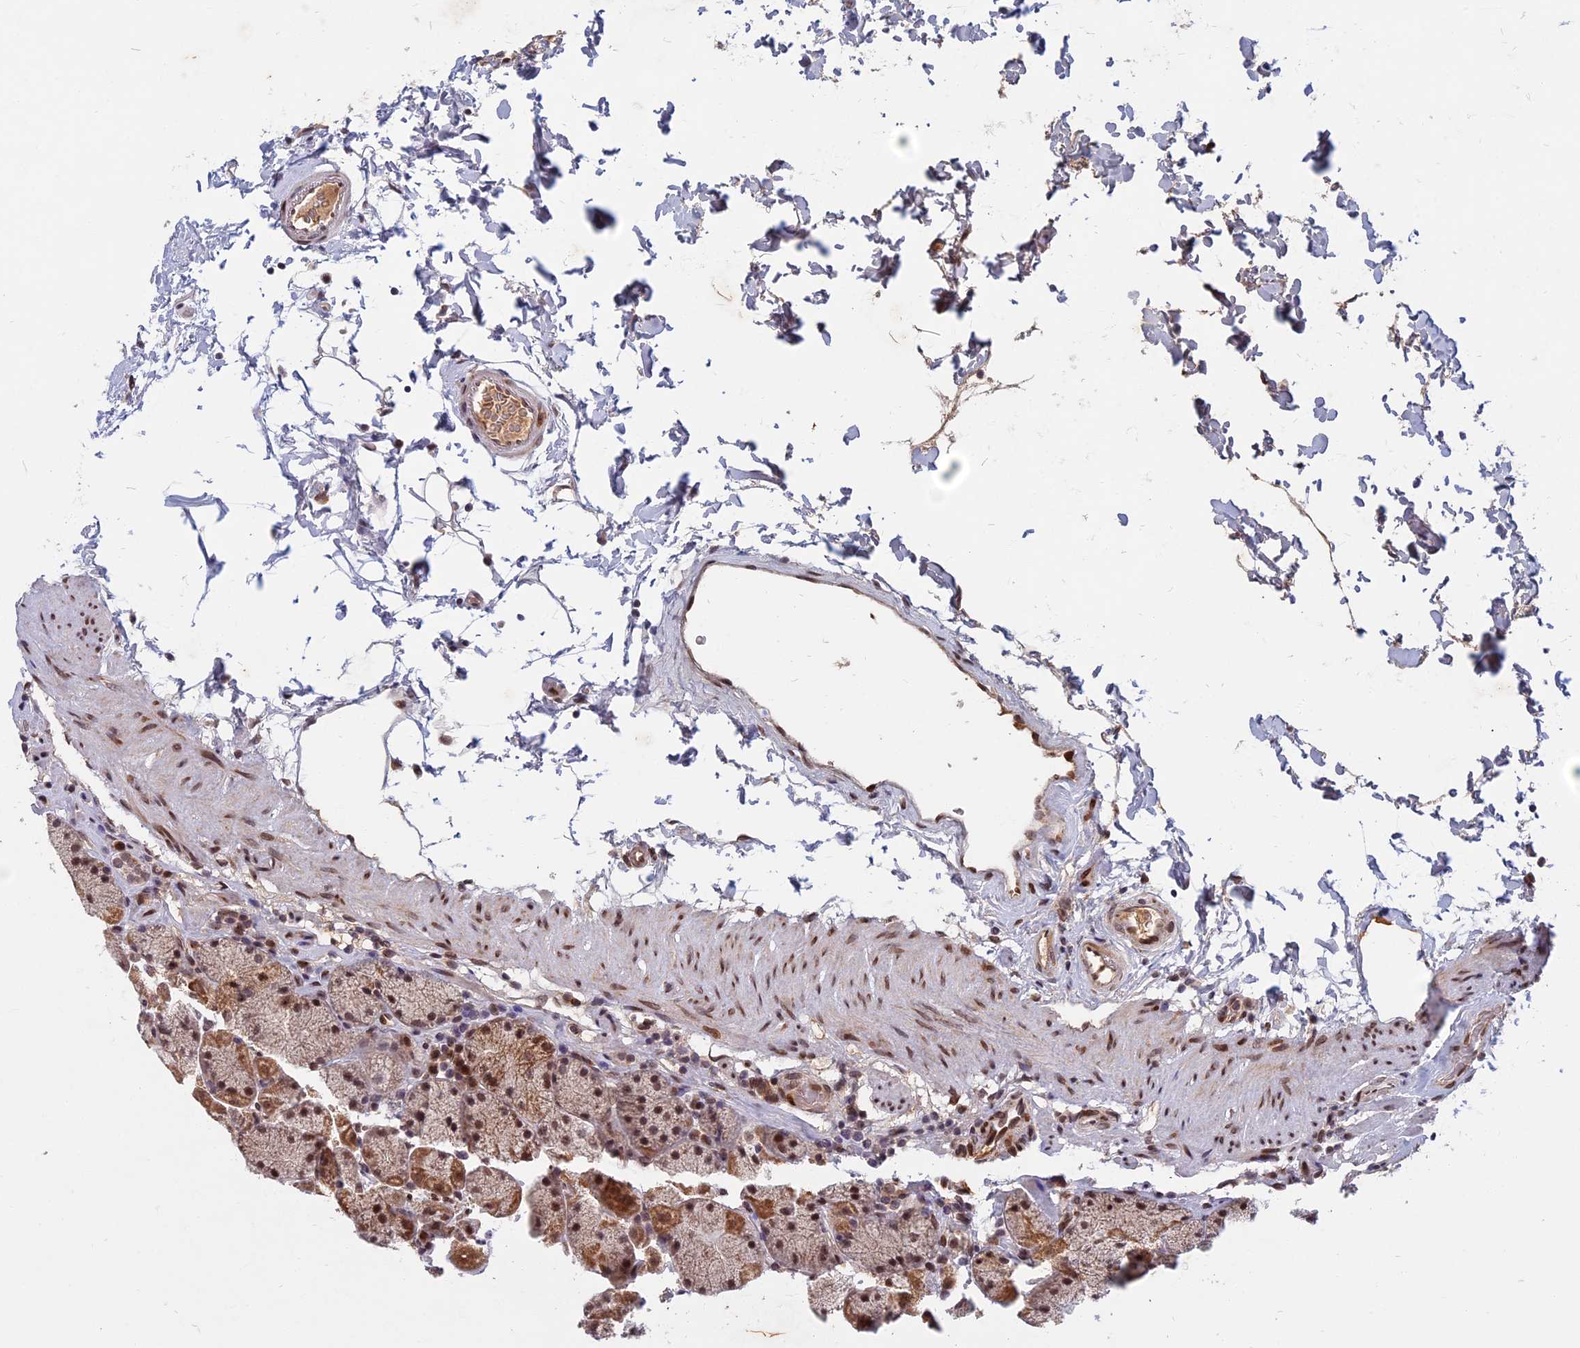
{"staining": {"intensity": "moderate", "quantity": ">75%", "location": "cytoplasmic/membranous,nuclear"}, "tissue": "stomach", "cell_type": "Glandular cells", "image_type": "normal", "snomed": [{"axis": "morphology", "description": "Normal tissue, NOS"}, {"axis": "topography", "description": "Stomach, upper"}, {"axis": "topography", "description": "Stomach, lower"}], "caption": "Immunohistochemistry (IHC) of normal human stomach shows medium levels of moderate cytoplasmic/membranous,nuclear positivity in about >75% of glandular cells.", "gene": "CDC7", "patient": {"sex": "male", "age": 67}}